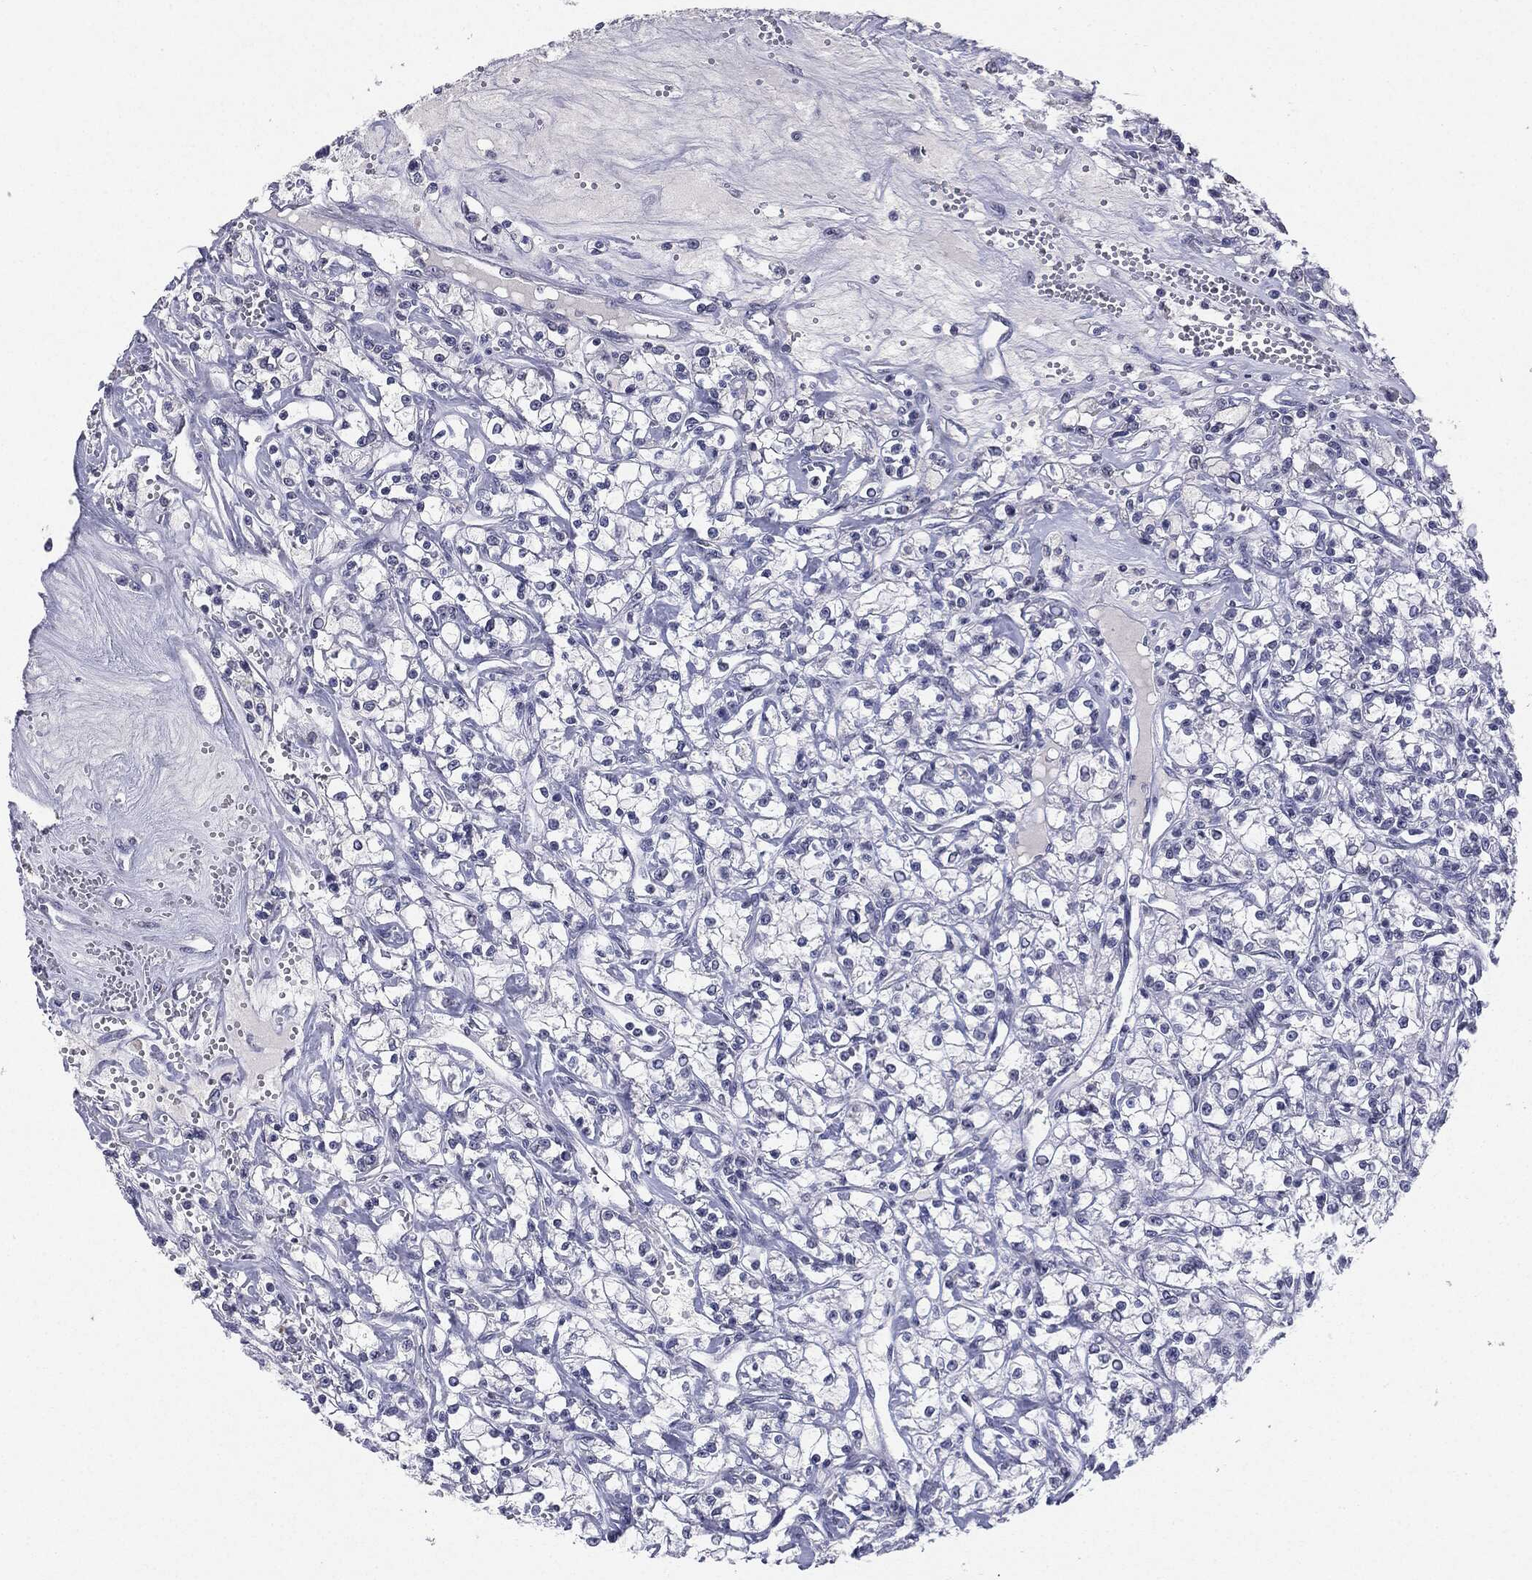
{"staining": {"intensity": "negative", "quantity": "none", "location": "none"}, "tissue": "renal cancer", "cell_type": "Tumor cells", "image_type": "cancer", "snomed": [{"axis": "morphology", "description": "Adenocarcinoma, NOS"}, {"axis": "topography", "description": "Kidney"}], "caption": "This histopathology image is of renal cancer (adenocarcinoma) stained with immunohistochemistry to label a protein in brown with the nuclei are counter-stained blue. There is no expression in tumor cells.", "gene": "SERPINB4", "patient": {"sex": "female", "age": 59}}